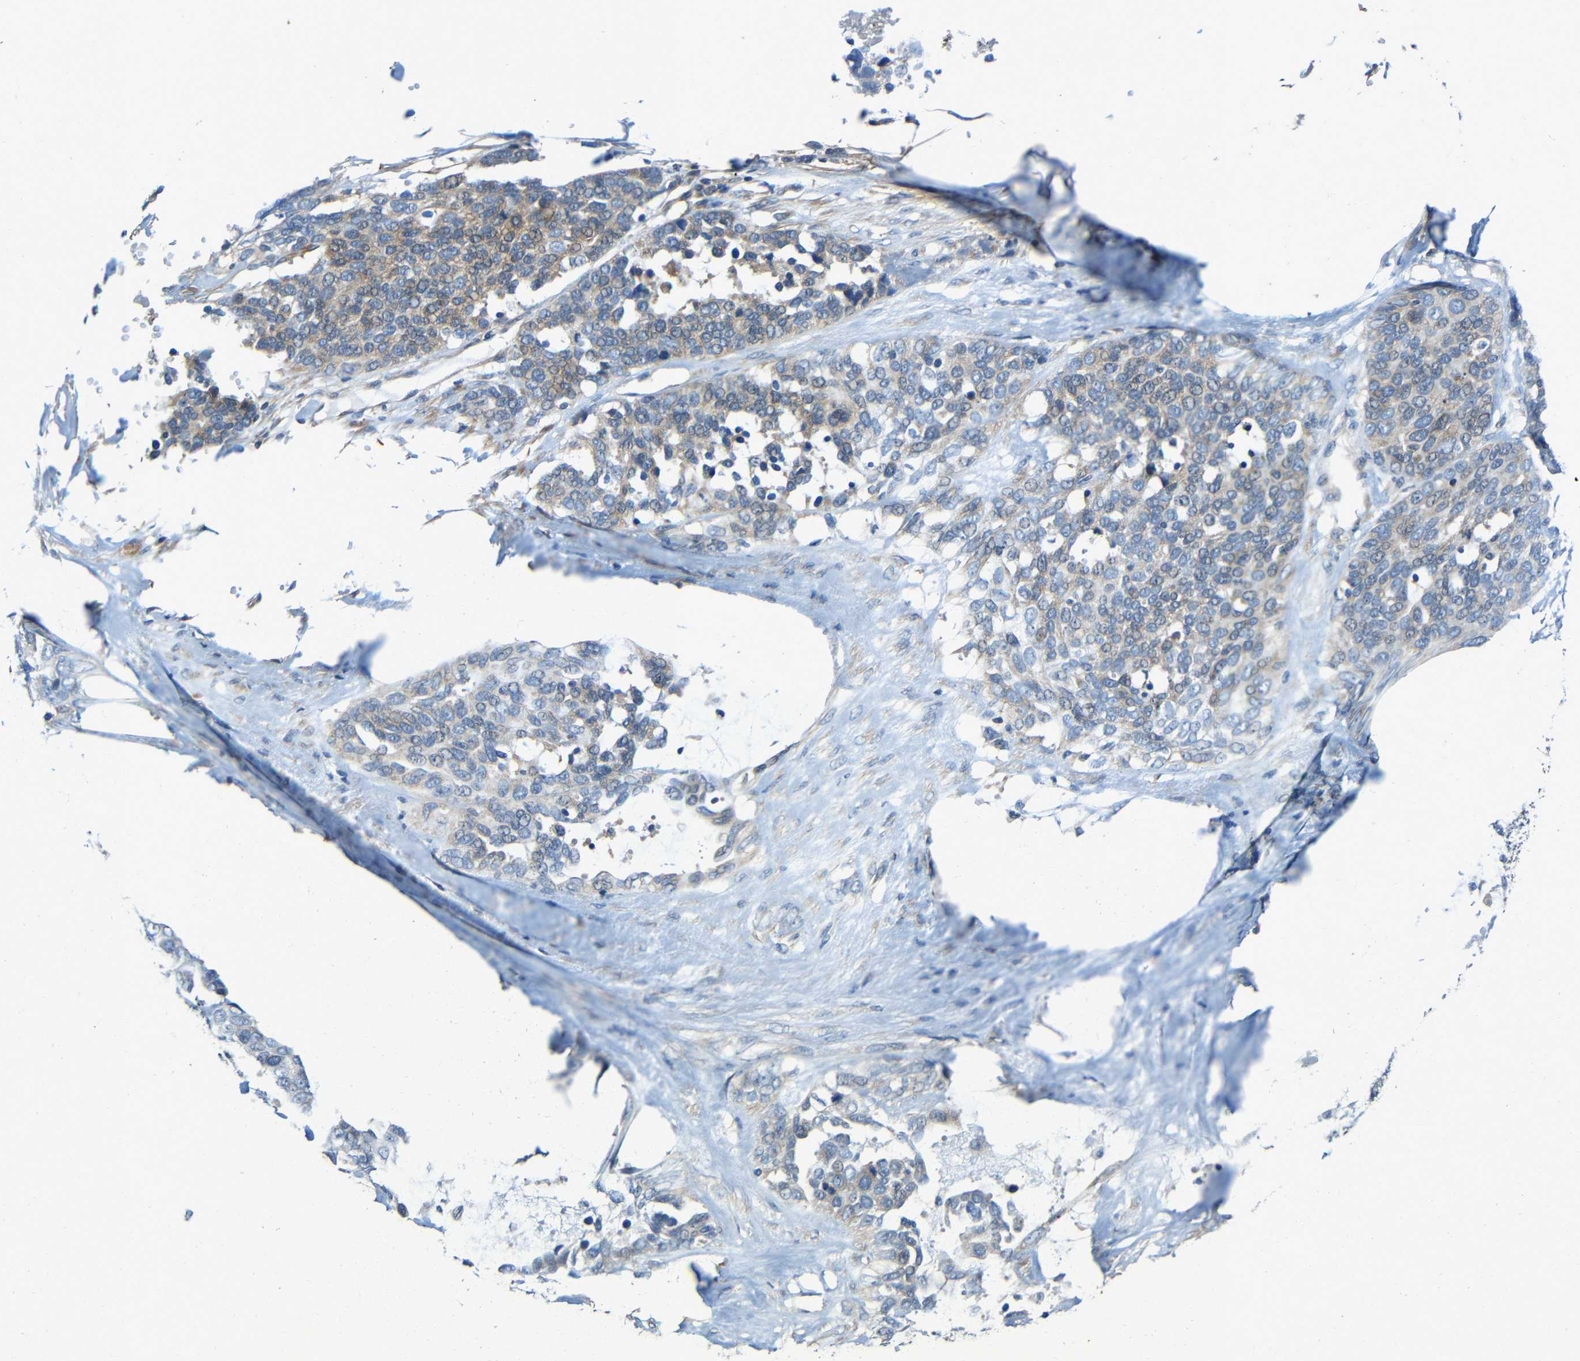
{"staining": {"intensity": "weak", "quantity": "<25%", "location": "cytoplasmic/membranous"}, "tissue": "ovarian cancer", "cell_type": "Tumor cells", "image_type": "cancer", "snomed": [{"axis": "morphology", "description": "Cystadenocarcinoma, serous, NOS"}, {"axis": "topography", "description": "Ovary"}], "caption": "Immunohistochemical staining of human ovarian cancer exhibits no significant staining in tumor cells.", "gene": "RHOT2", "patient": {"sex": "female", "age": 44}}